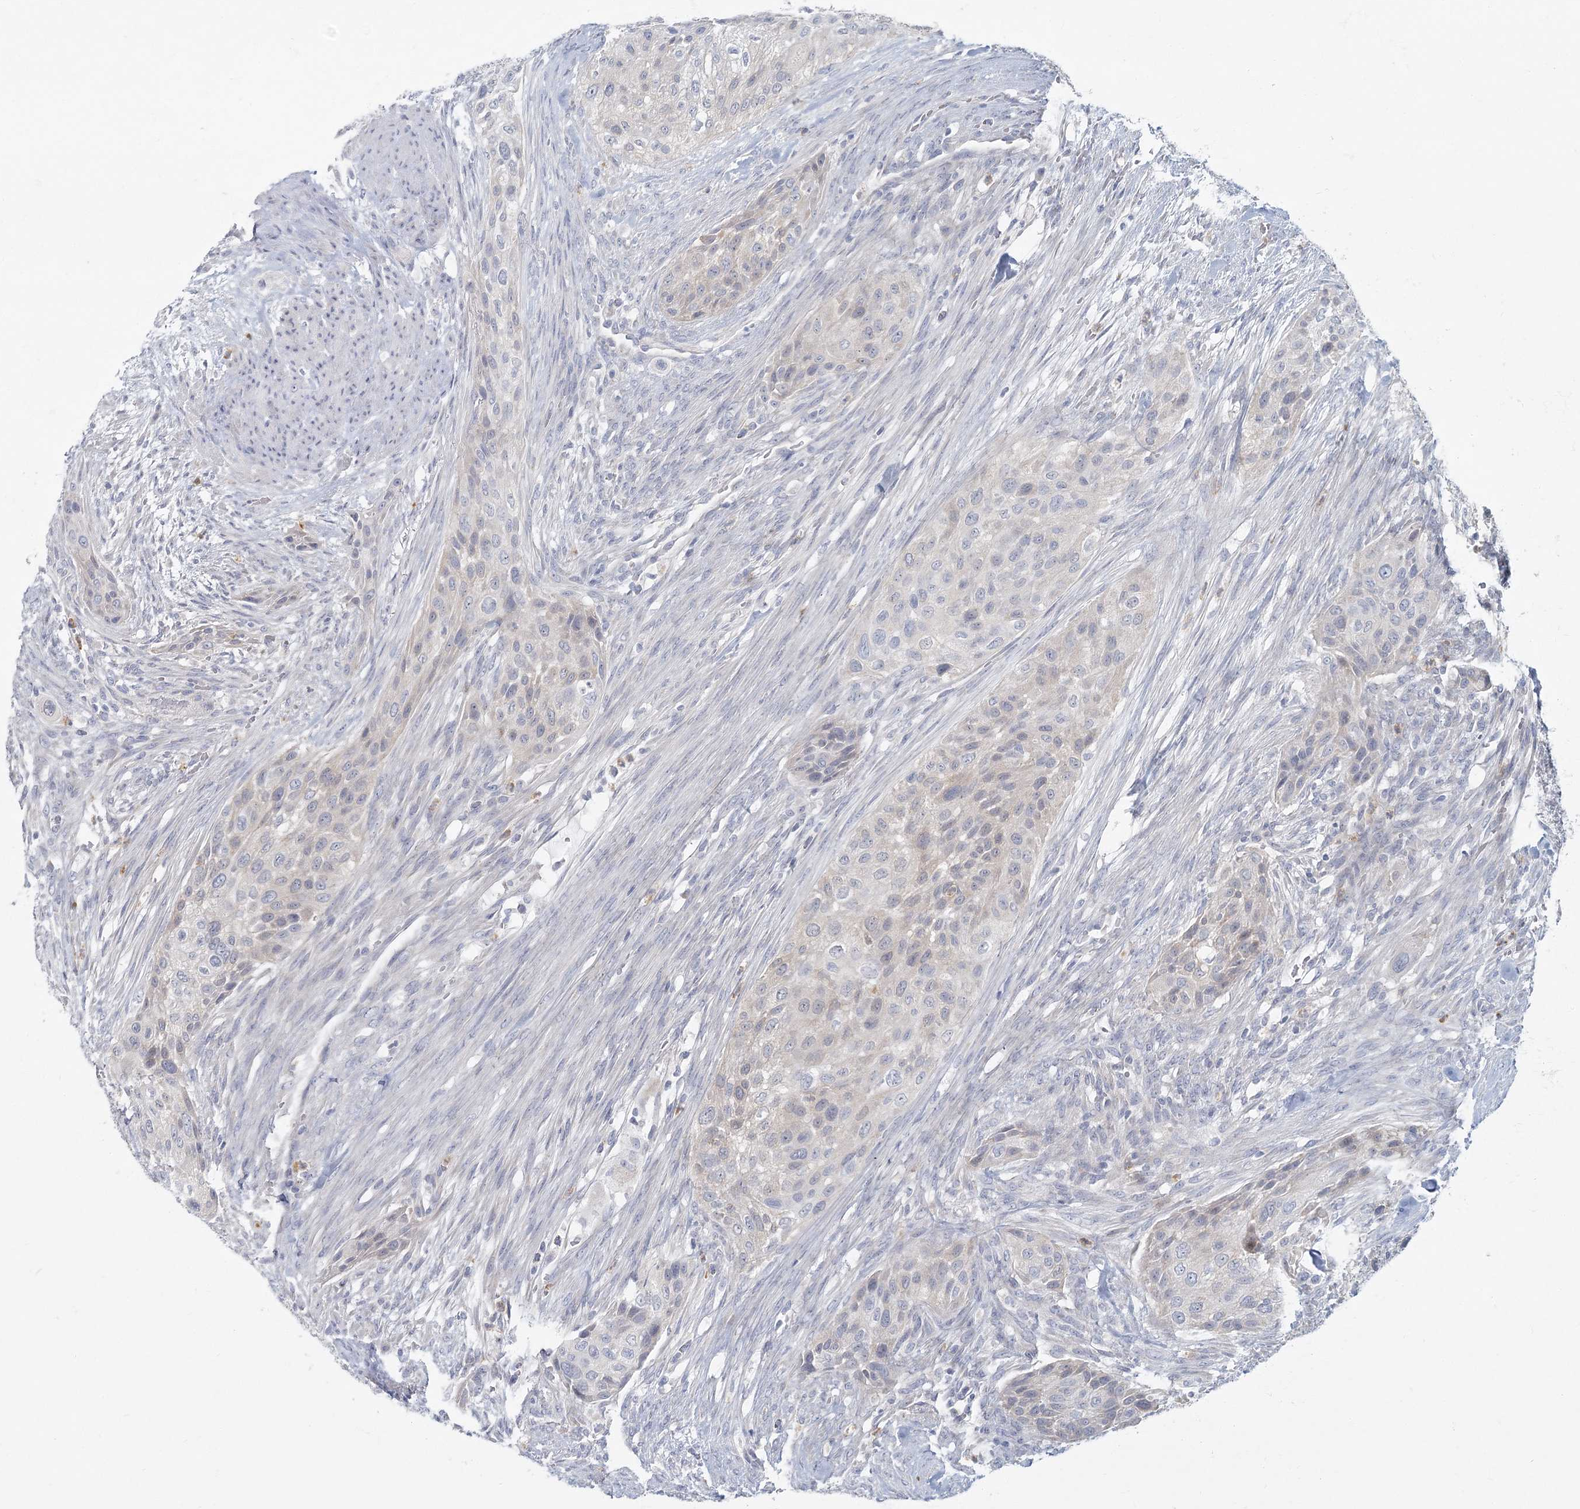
{"staining": {"intensity": "negative", "quantity": "none", "location": "none"}, "tissue": "urothelial cancer", "cell_type": "Tumor cells", "image_type": "cancer", "snomed": [{"axis": "morphology", "description": "Urothelial carcinoma, High grade"}, {"axis": "topography", "description": "Urinary bladder"}], "caption": "DAB (3,3'-diaminobenzidine) immunohistochemical staining of urothelial carcinoma (high-grade) reveals no significant staining in tumor cells.", "gene": "FAM110C", "patient": {"sex": "male", "age": 35}}